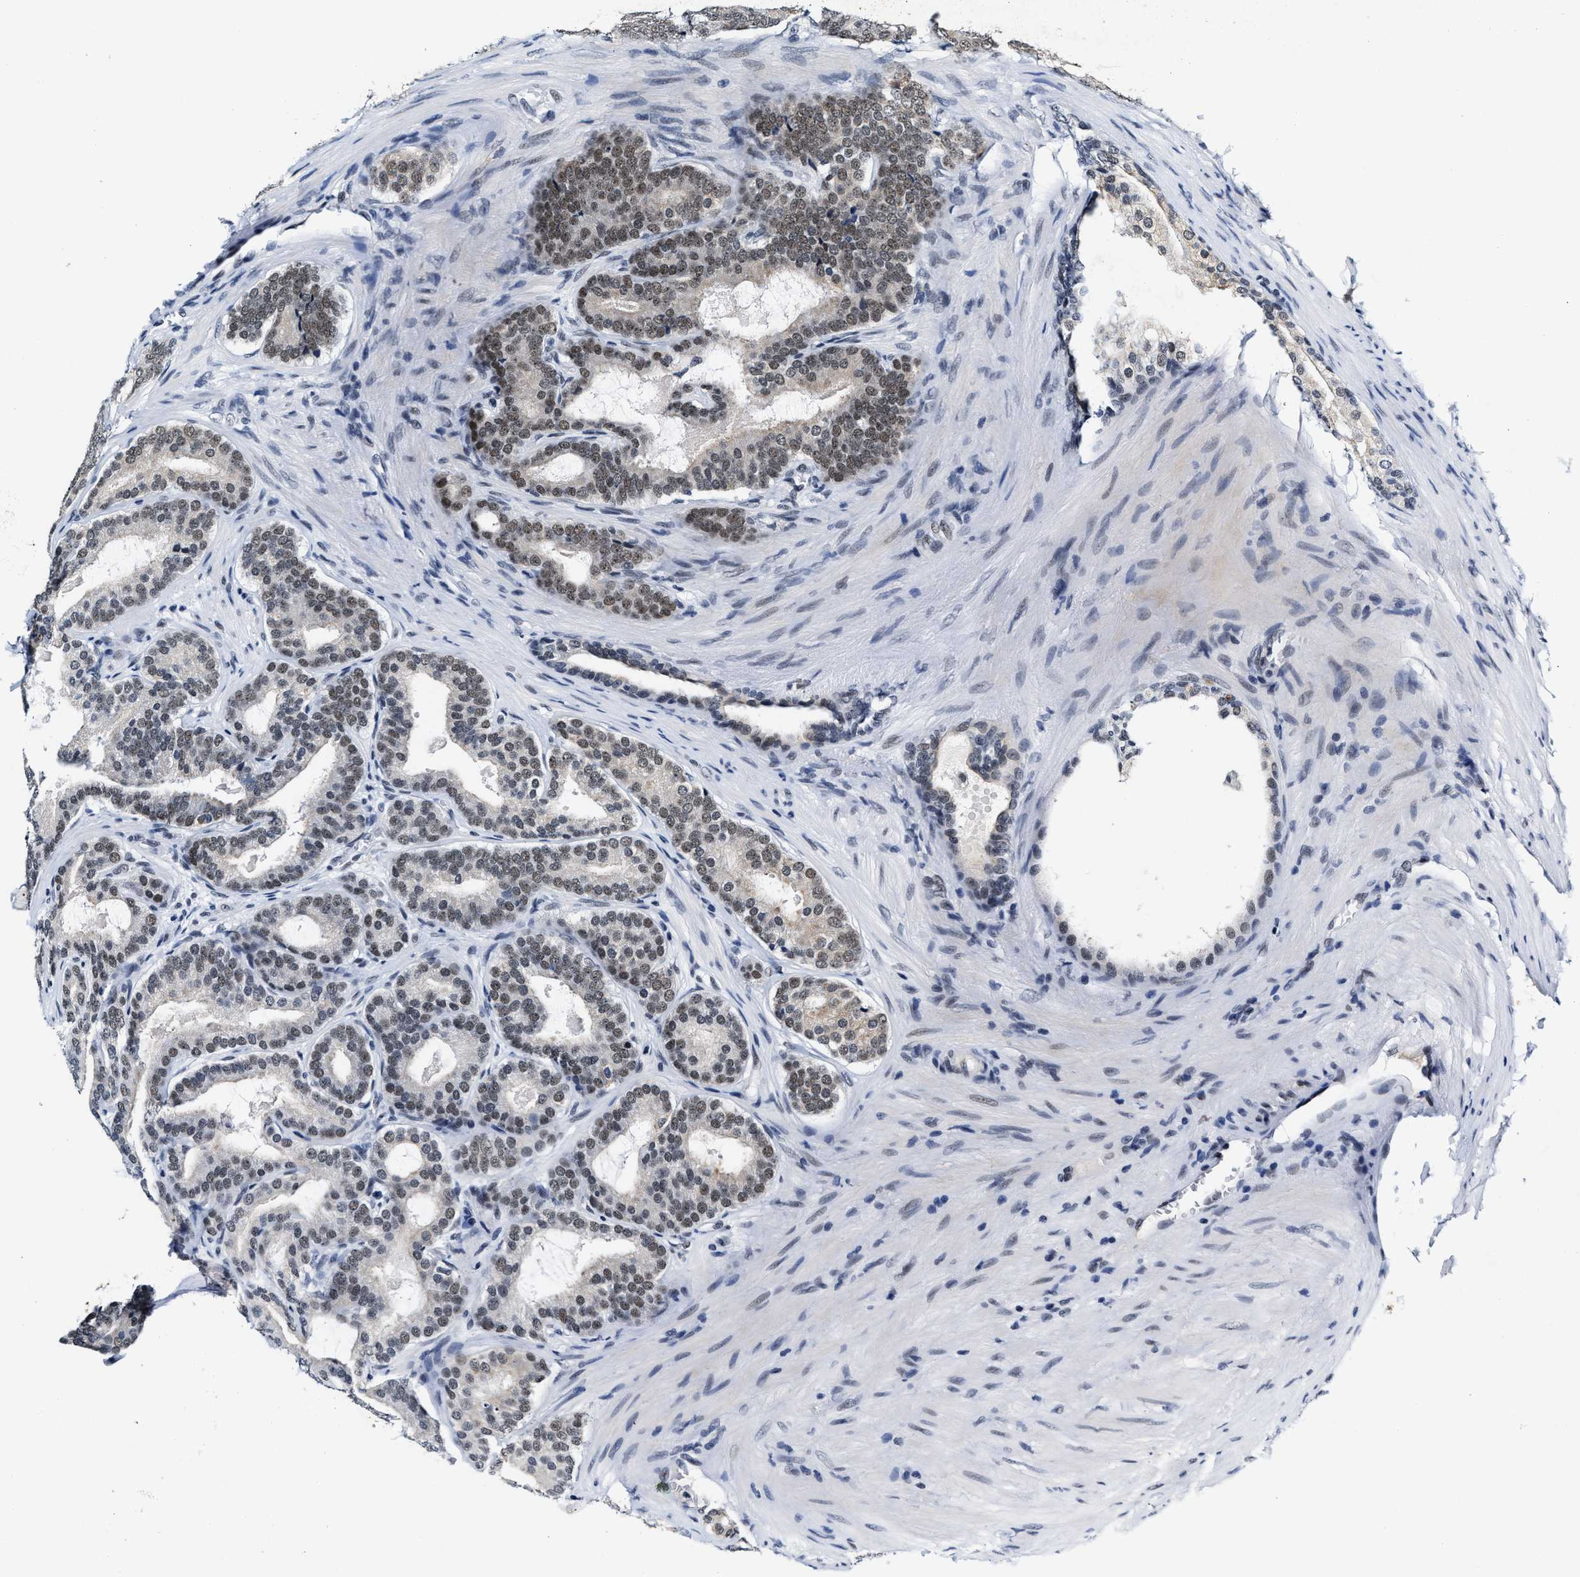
{"staining": {"intensity": "moderate", "quantity": "25%-75%", "location": "nuclear"}, "tissue": "prostate cancer", "cell_type": "Tumor cells", "image_type": "cancer", "snomed": [{"axis": "morphology", "description": "Adenocarcinoma, High grade"}, {"axis": "topography", "description": "Prostate"}], "caption": "This image shows prostate cancer (adenocarcinoma (high-grade)) stained with immunohistochemistry (IHC) to label a protein in brown. The nuclear of tumor cells show moderate positivity for the protein. Nuclei are counter-stained blue.", "gene": "INIP", "patient": {"sex": "male", "age": 60}}